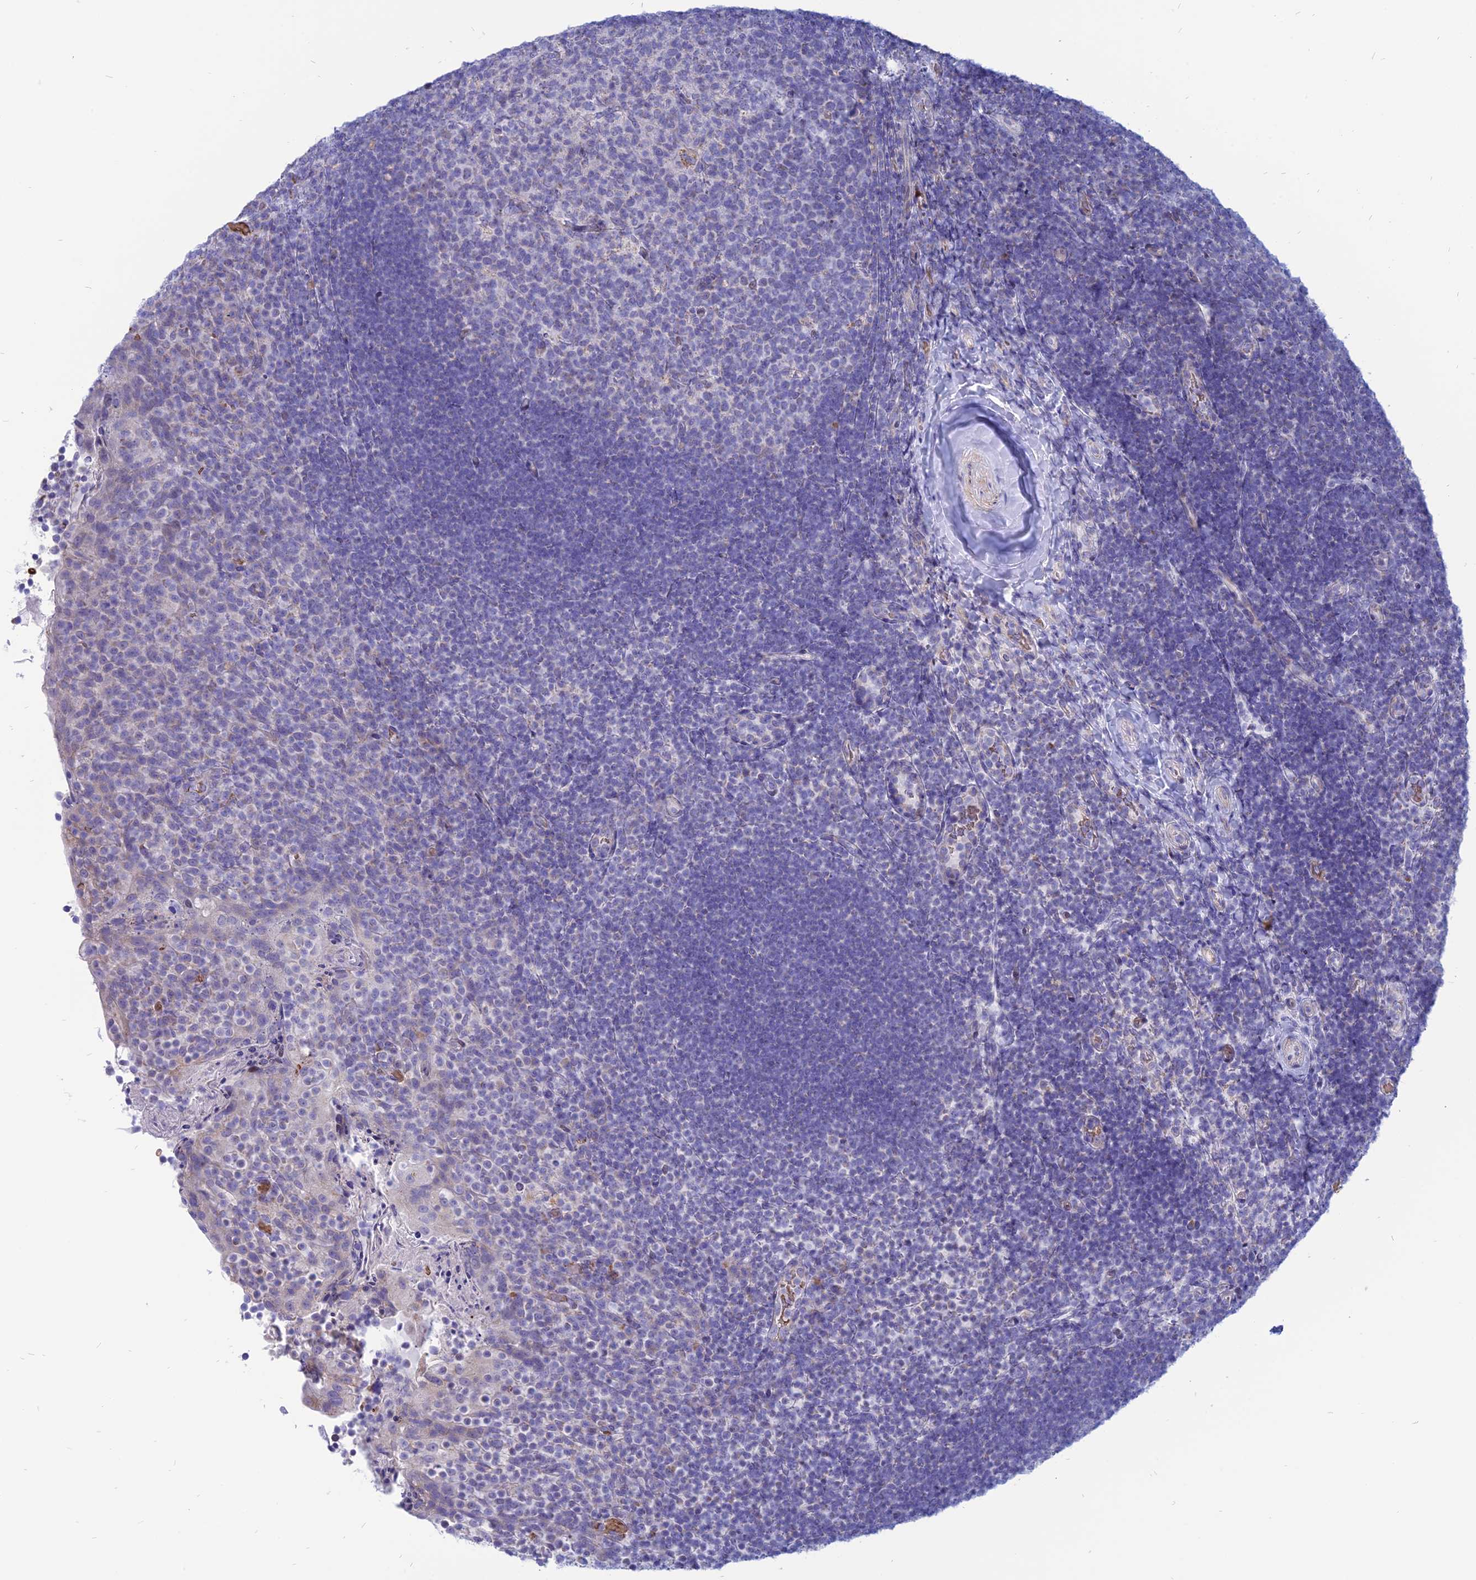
{"staining": {"intensity": "negative", "quantity": "none", "location": "none"}, "tissue": "tonsil", "cell_type": "Germinal center cells", "image_type": "normal", "snomed": [{"axis": "morphology", "description": "Normal tissue, NOS"}, {"axis": "topography", "description": "Tonsil"}], "caption": "Benign tonsil was stained to show a protein in brown. There is no significant expression in germinal center cells. (IHC, brightfield microscopy, high magnification).", "gene": "HHAT", "patient": {"sex": "female", "age": 10}}